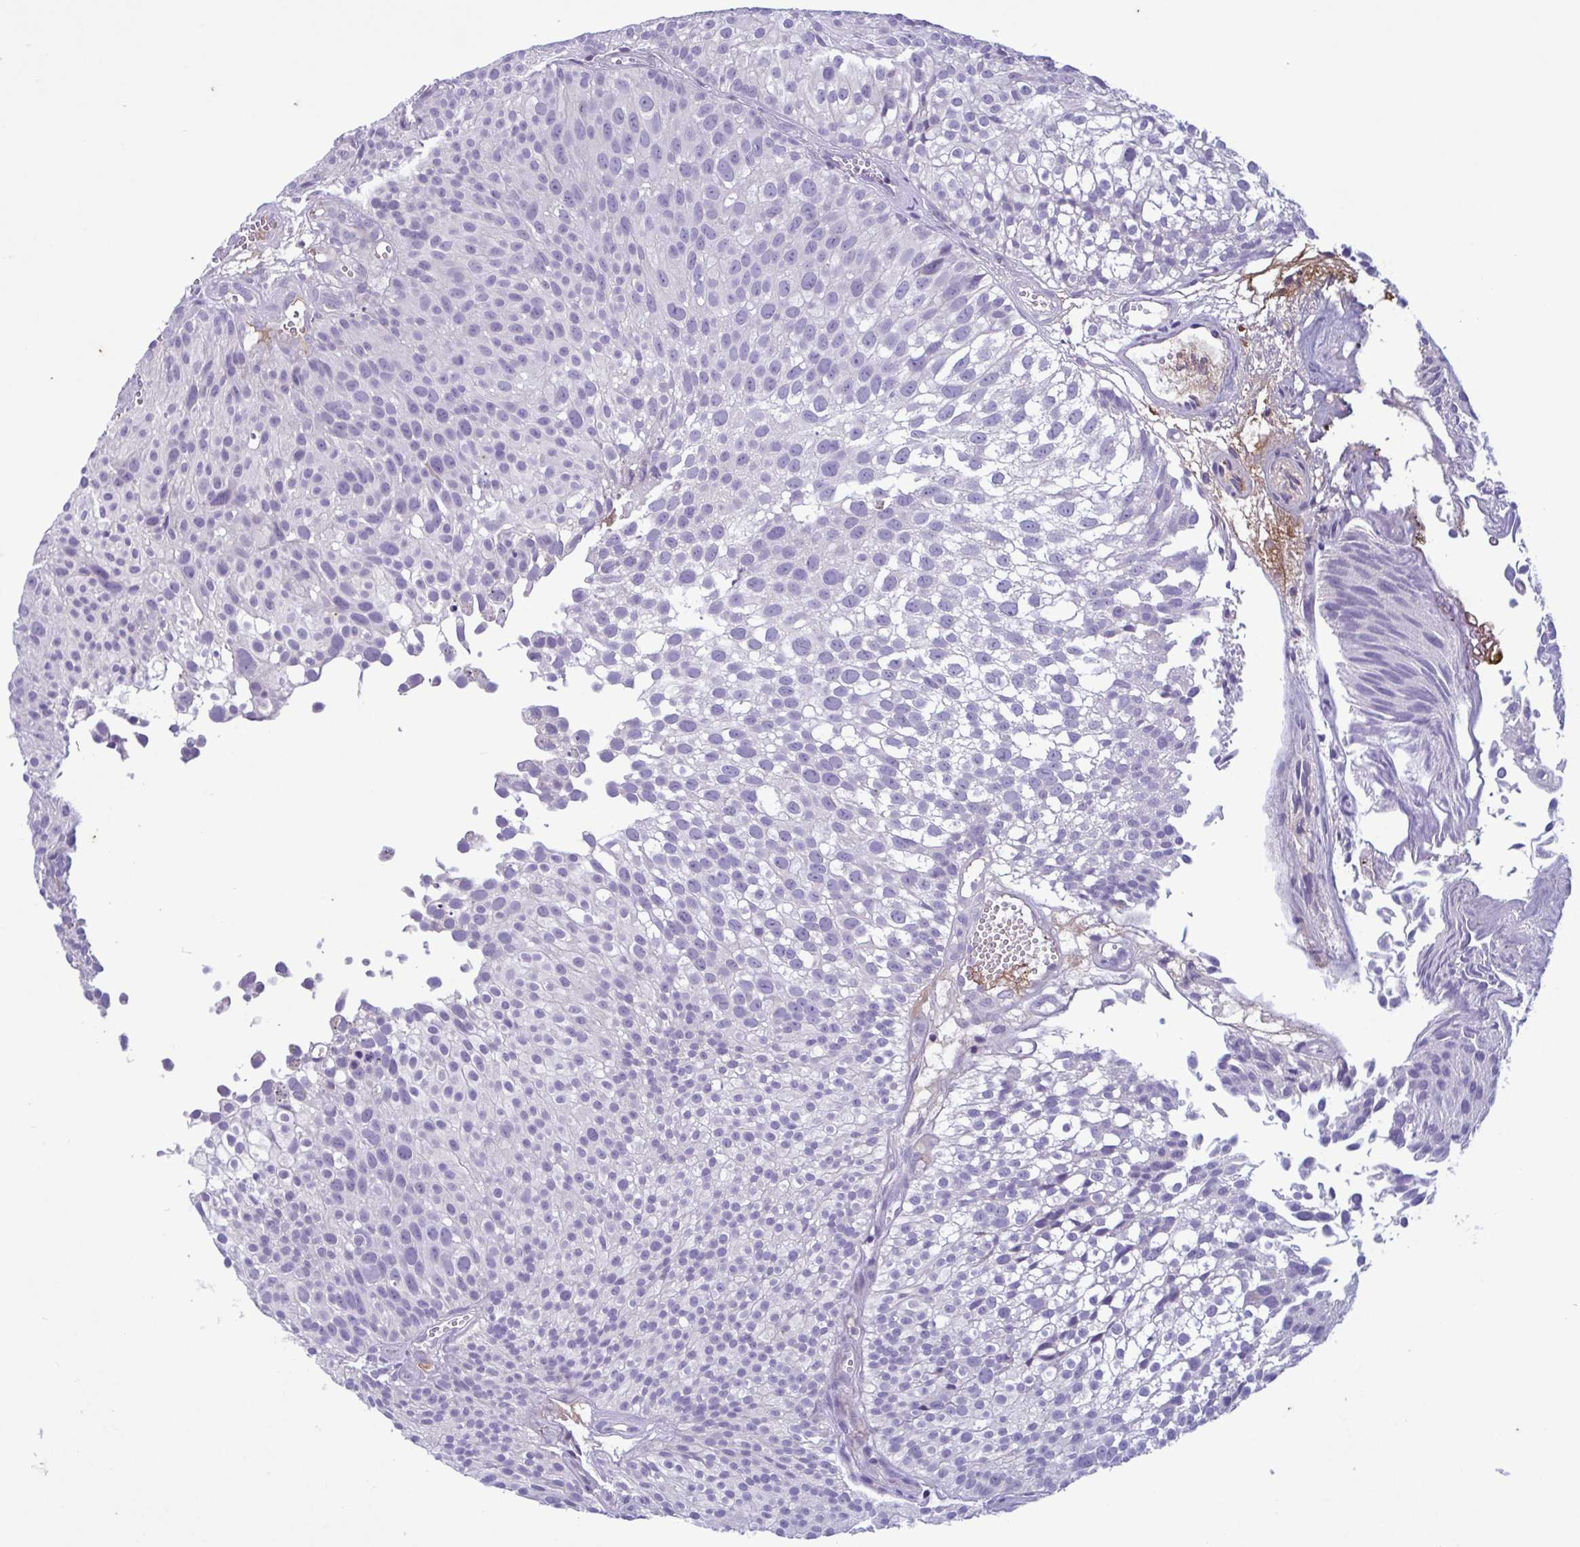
{"staining": {"intensity": "negative", "quantity": "none", "location": "none"}, "tissue": "urothelial cancer", "cell_type": "Tumor cells", "image_type": "cancer", "snomed": [{"axis": "morphology", "description": "Urothelial carcinoma, Low grade"}, {"axis": "topography", "description": "Urinary bladder"}], "caption": "DAB immunohistochemical staining of urothelial carcinoma (low-grade) demonstrates no significant expression in tumor cells. (DAB (3,3'-diaminobenzidine) immunohistochemistry visualized using brightfield microscopy, high magnification).", "gene": "F13B", "patient": {"sex": "male", "age": 70}}